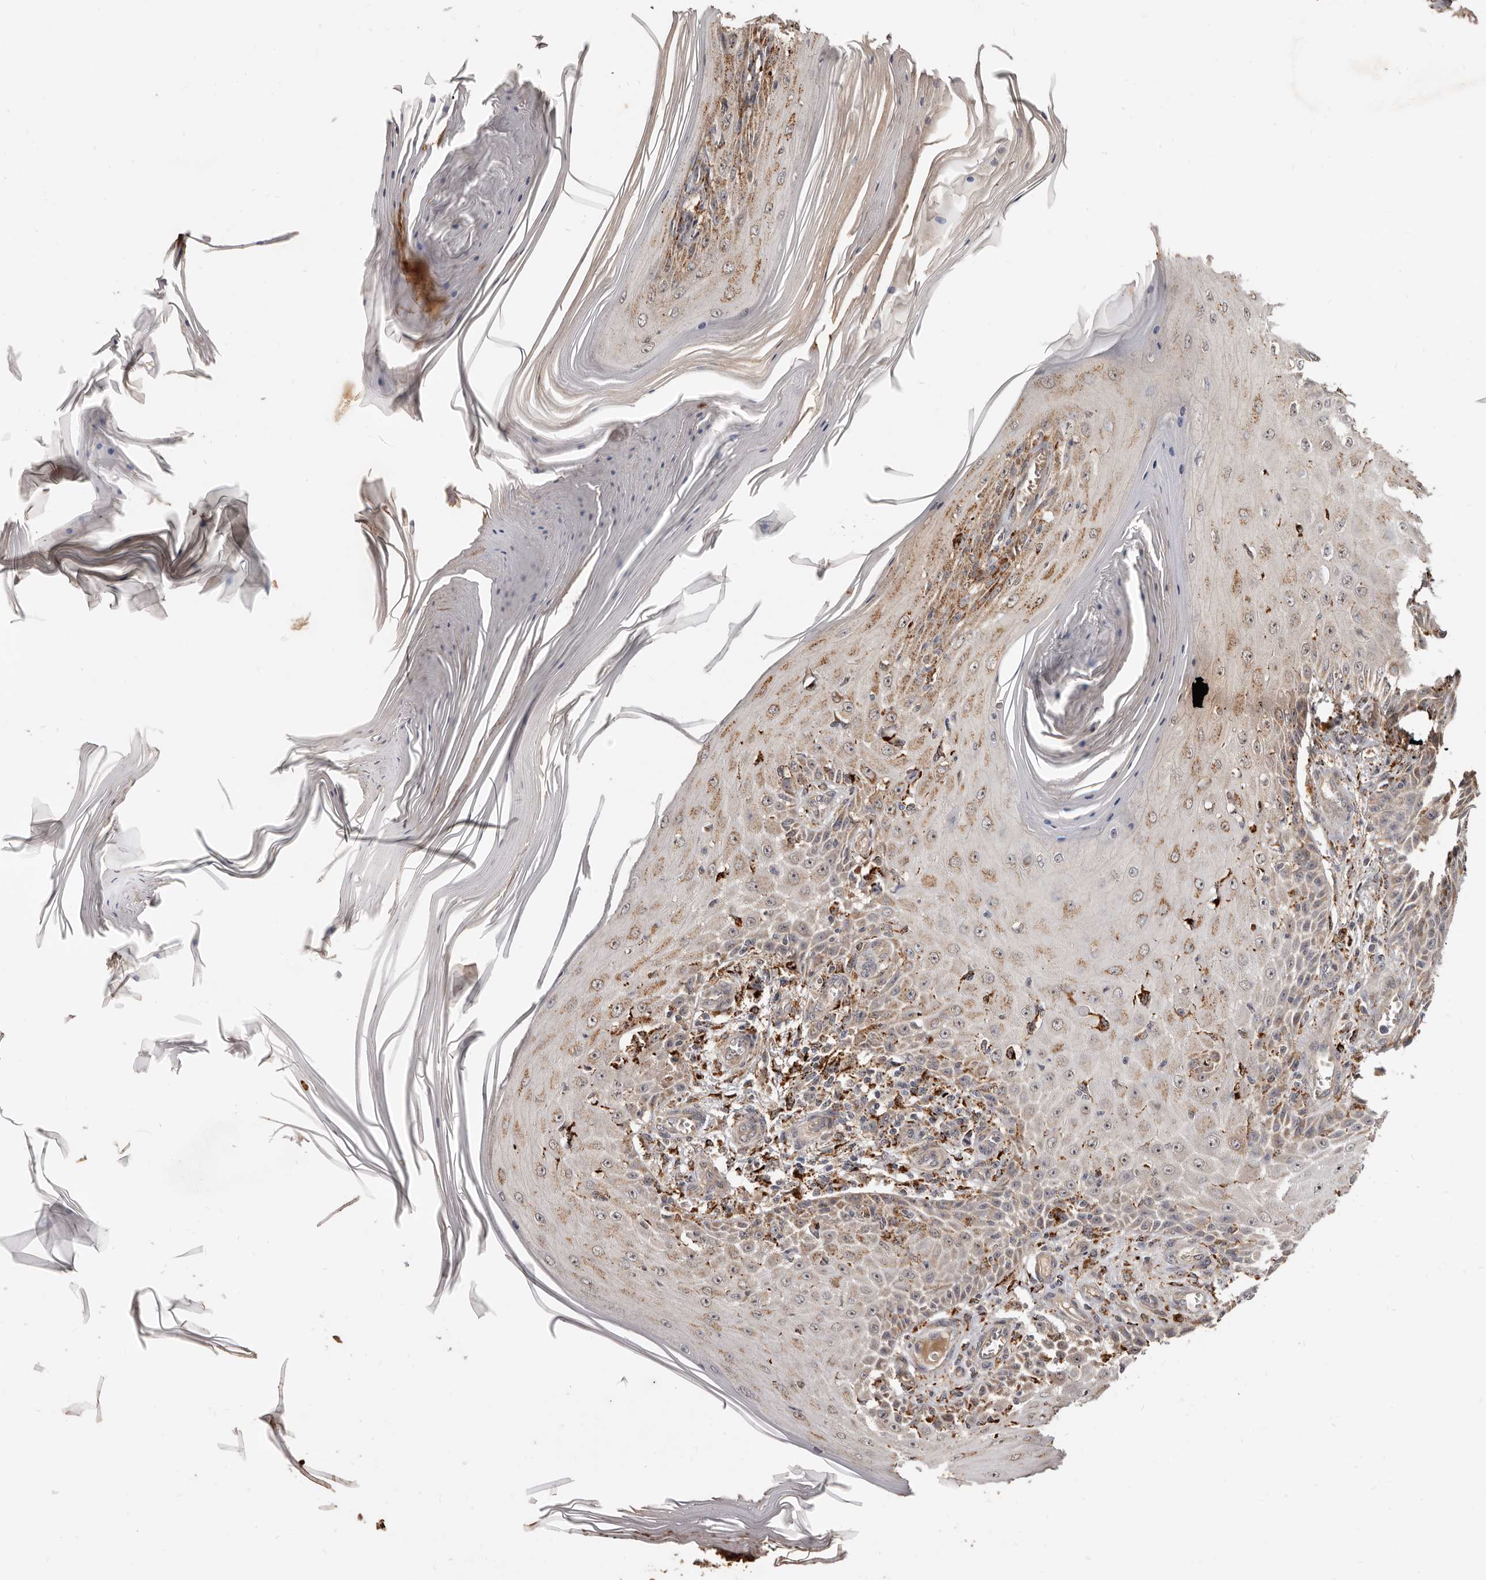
{"staining": {"intensity": "weak", "quantity": "25%-75%", "location": "cytoplasmic/membranous"}, "tissue": "skin cancer", "cell_type": "Tumor cells", "image_type": "cancer", "snomed": [{"axis": "morphology", "description": "Squamous cell carcinoma, NOS"}, {"axis": "topography", "description": "Skin"}], "caption": "Weak cytoplasmic/membranous expression for a protein is identified in approximately 25%-75% of tumor cells of skin cancer using immunohistochemistry.", "gene": "AKAP7", "patient": {"sex": "female", "age": 73}}